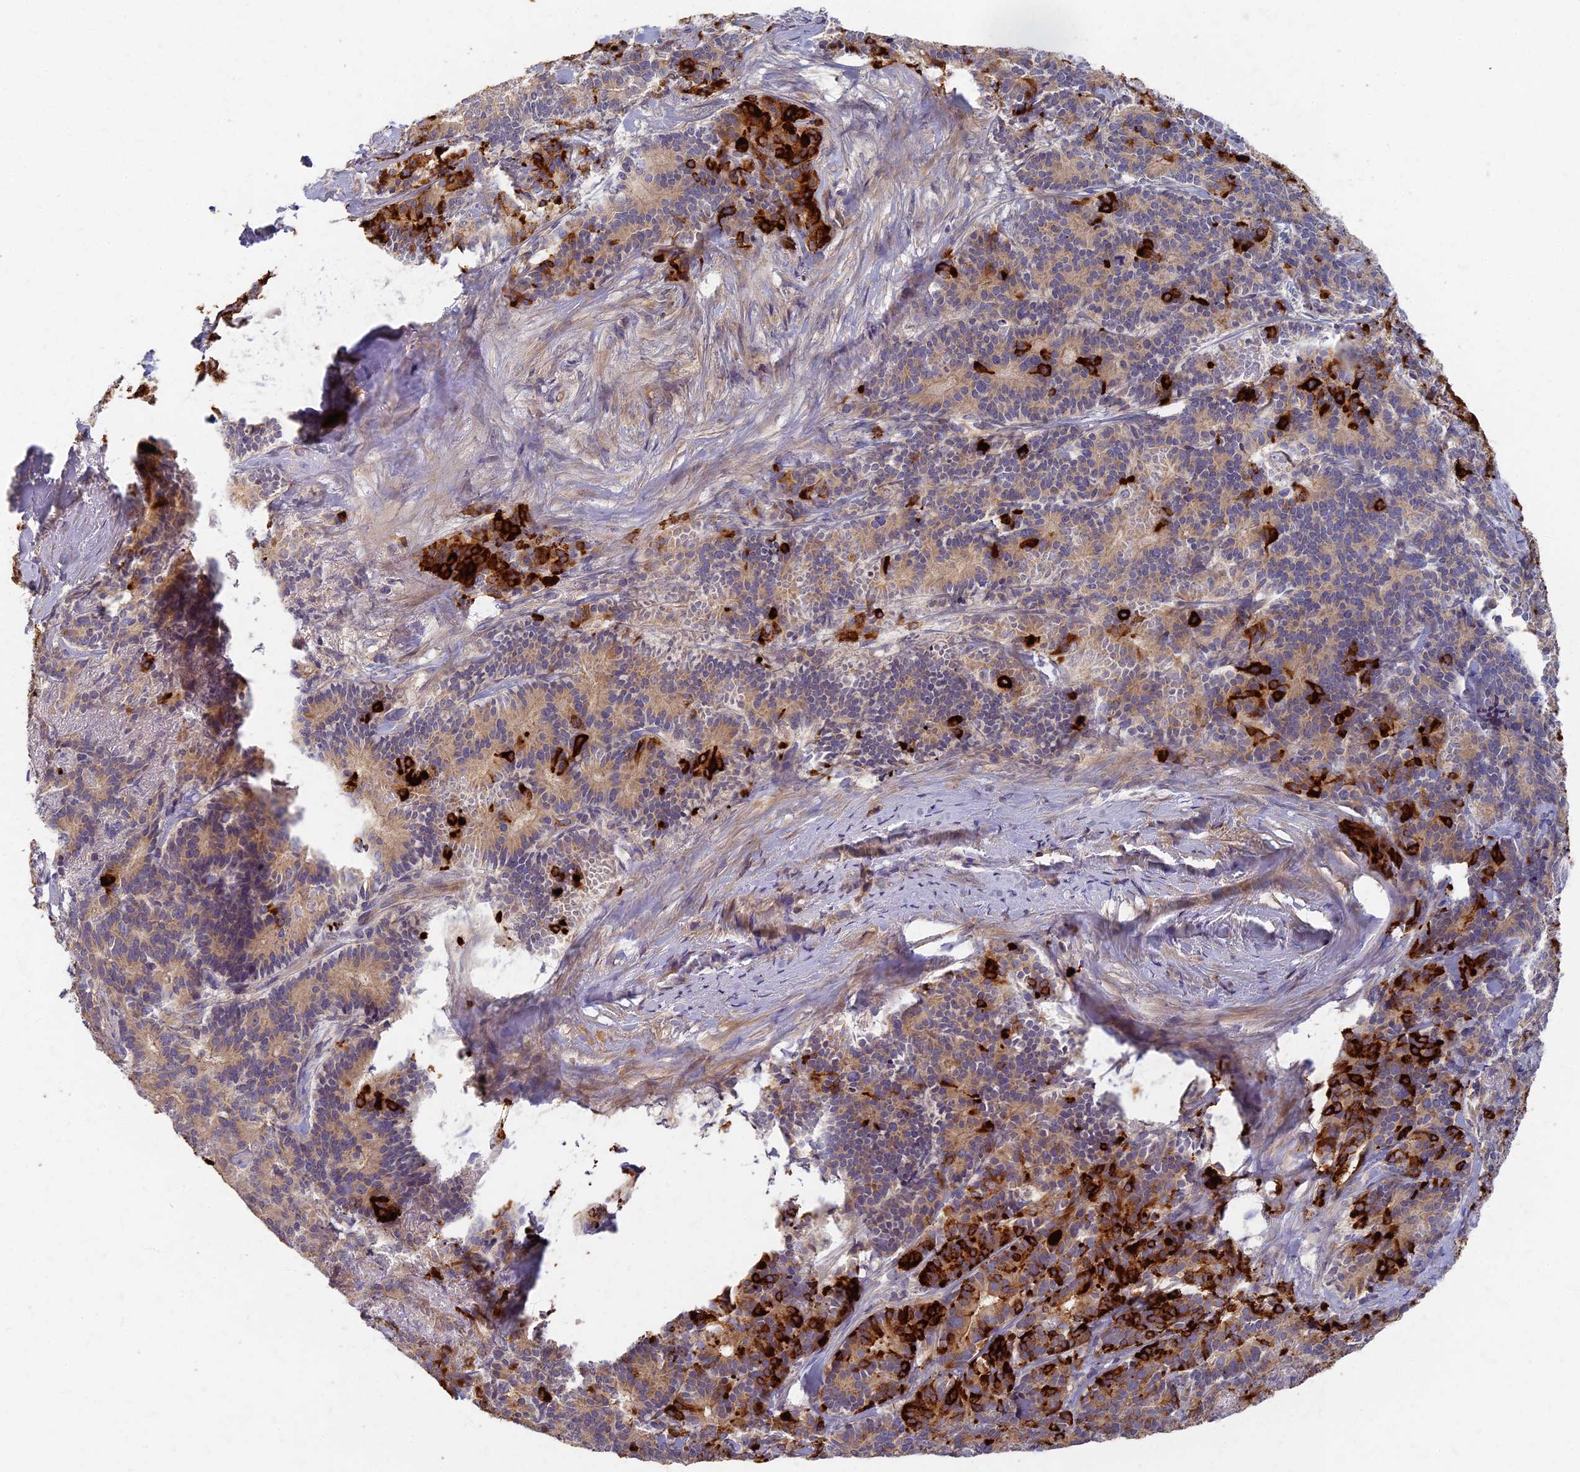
{"staining": {"intensity": "strong", "quantity": "<25%", "location": "cytoplasmic/membranous"}, "tissue": "pancreatic cancer", "cell_type": "Tumor cells", "image_type": "cancer", "snomed": [{"axis": "morphology", "description": "Adenocarcinoma, NOS"}, {"axis": "topography", "description": "Pancreas"}], "caption": "High-magnification brightfield microscopy of pancreatic cancer stained with DAB (3,3'-diaminobenzidine) (brown) and counterstained with hematoxylin (blue). tumor cells exhibit strong cytoplasmic/membranous expression is seen in approximately<25% of cells. The staining was performed using DAB to visualize the protein expression in brown, while the nuclei were stained in blue with hematoxylin (Magnification: 20x).", "gene": "AP4E1", "patient": {"sex": "female", "age": 74}}